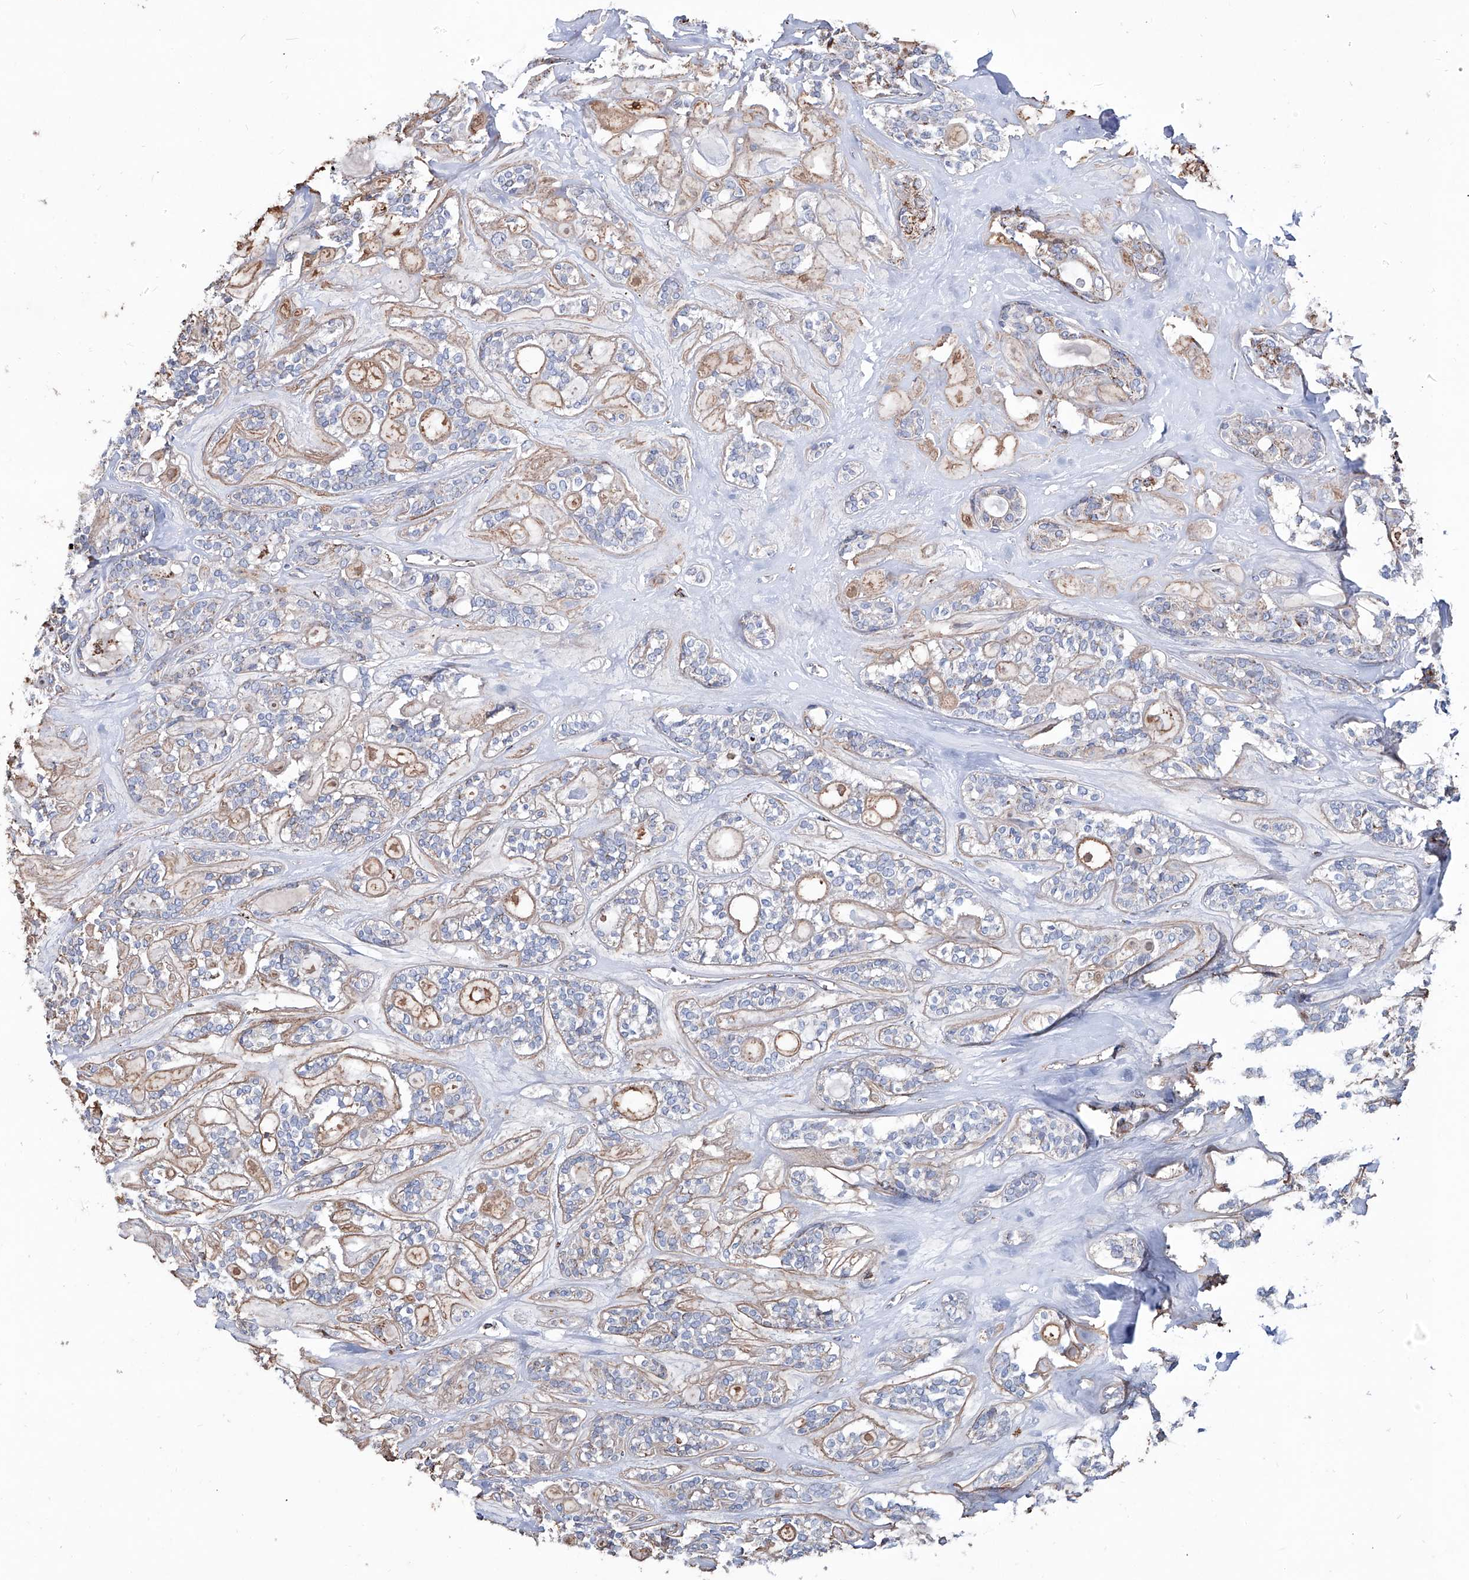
{"staining": {"intensity": "moderate", "quantity": "<25%", "location": "cytoplasmic/membranous"}, "tissue": "head and neck cancer", "cell_type": "Tumor cells", "image_type": "cancer", "snomed": [{"axis": "morphology", "description": "Adenocarcinoma, NOS"}, {"axis": "topography", "description": "Head-Neck"}], "caption": "Immunohistochemical staining of human head and neck cancer reveals moderate cytoplasmic/membranous protein expression in about <25% of tumor cells. The protein is stained brown, and the nuclei are stained in blue (DAB (3,3'-diaminobenzidine) IHC with brightfield microscopy, high magnification).", "gene": "NHS", "patient": {"sex": "male", "age": 66}}